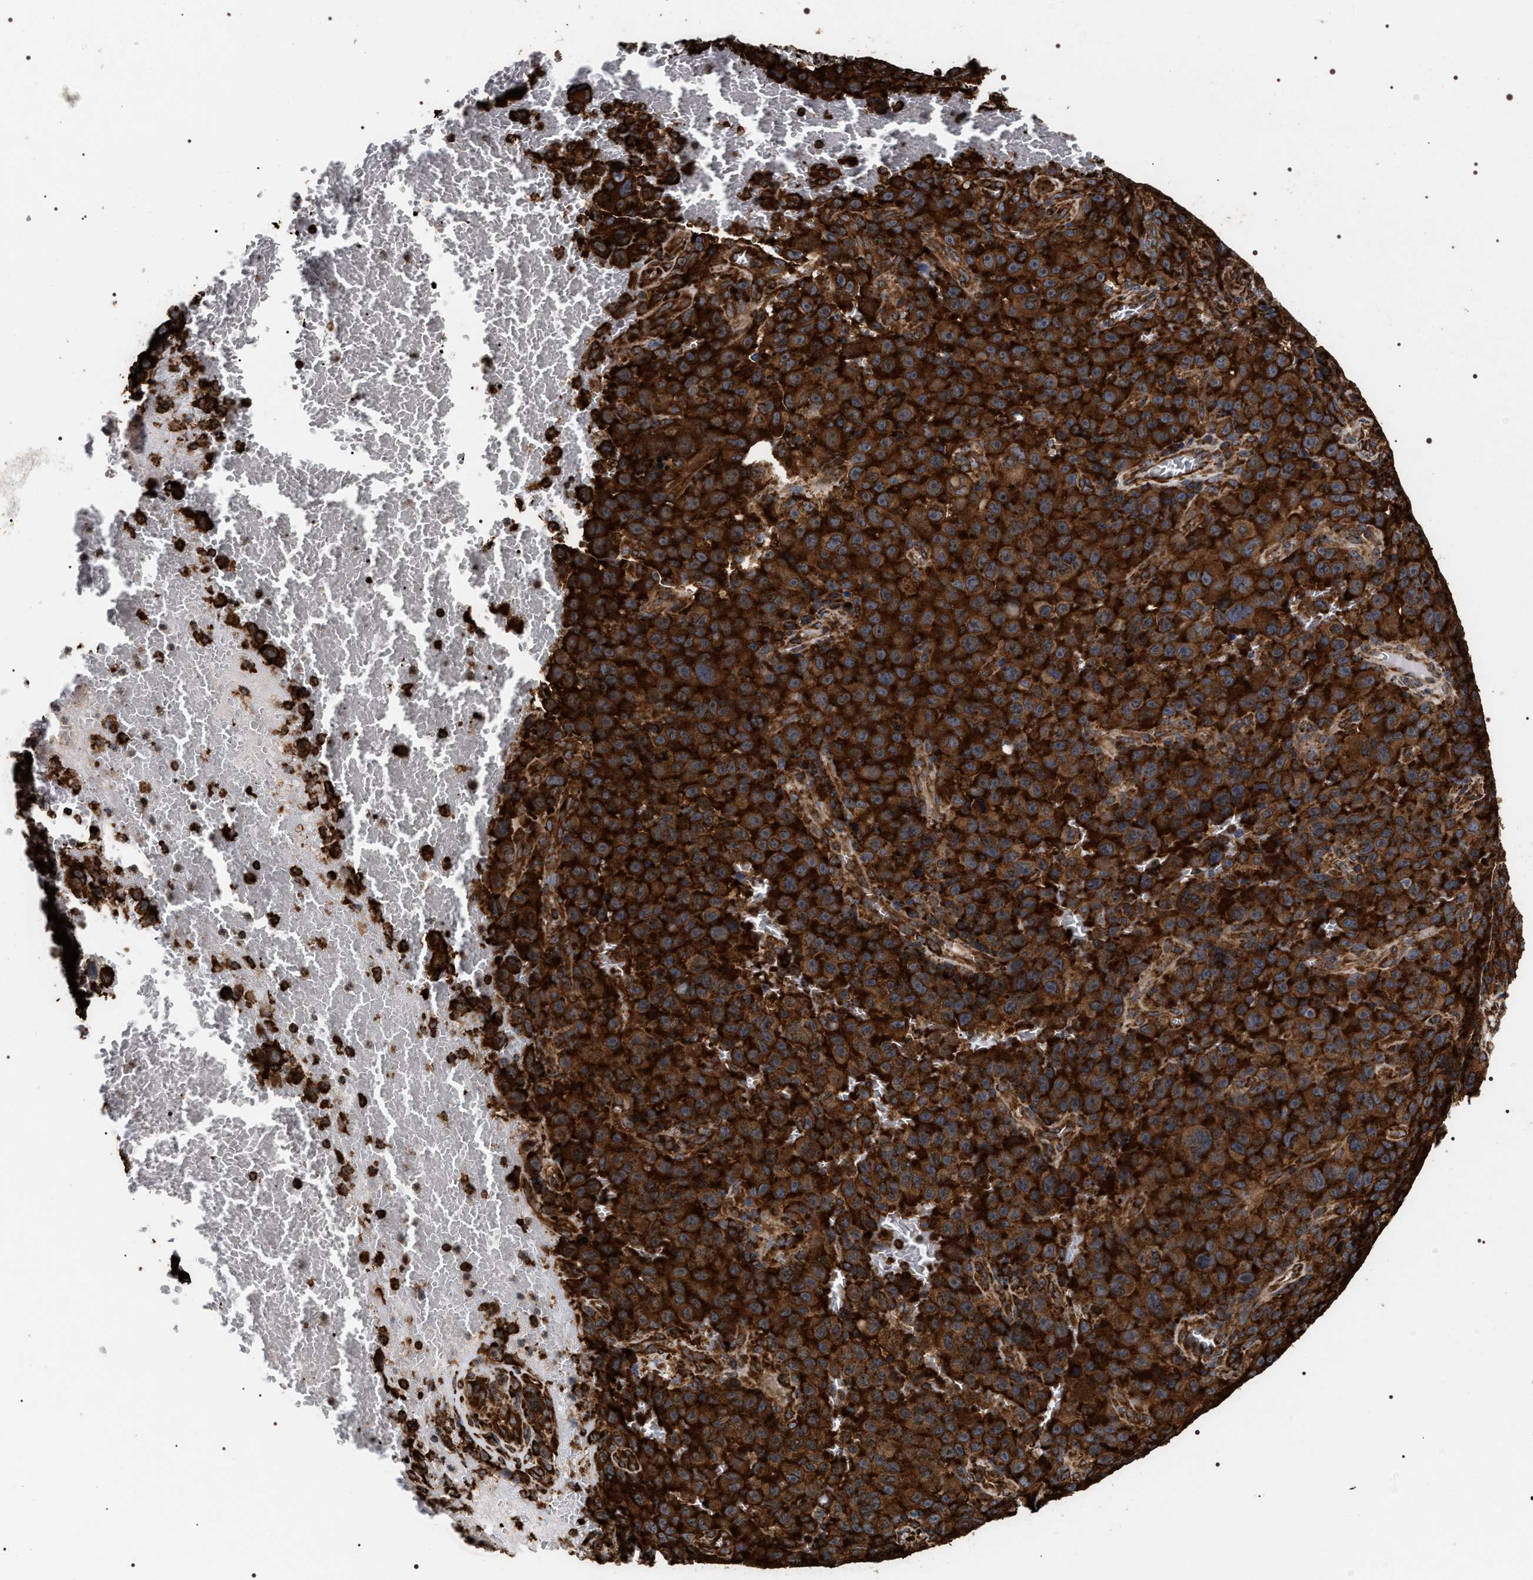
{"staining": {"intensity": "strong", "quantity": ">75%", "location": "cytoplasmic/membranous"}, "tissue": "melanoma", "cell_type": "Tumor cells", "image_type": "cancer", "snomed": [{"axis": "morphology", "description": "Malignant melanoma, NOS"}, {"axis": "topography", "description": "Skin"}], "caption": "Immunohistochemistry (IHC) photomicrograph of human melanoma stained for a protein (brown), which reveals high levels of strong cytoplasmic/membranous positivity in approximately >75% of tumor cells.", "gene": "SERBP1", "patient": {"sex": "female", "age": 82}}